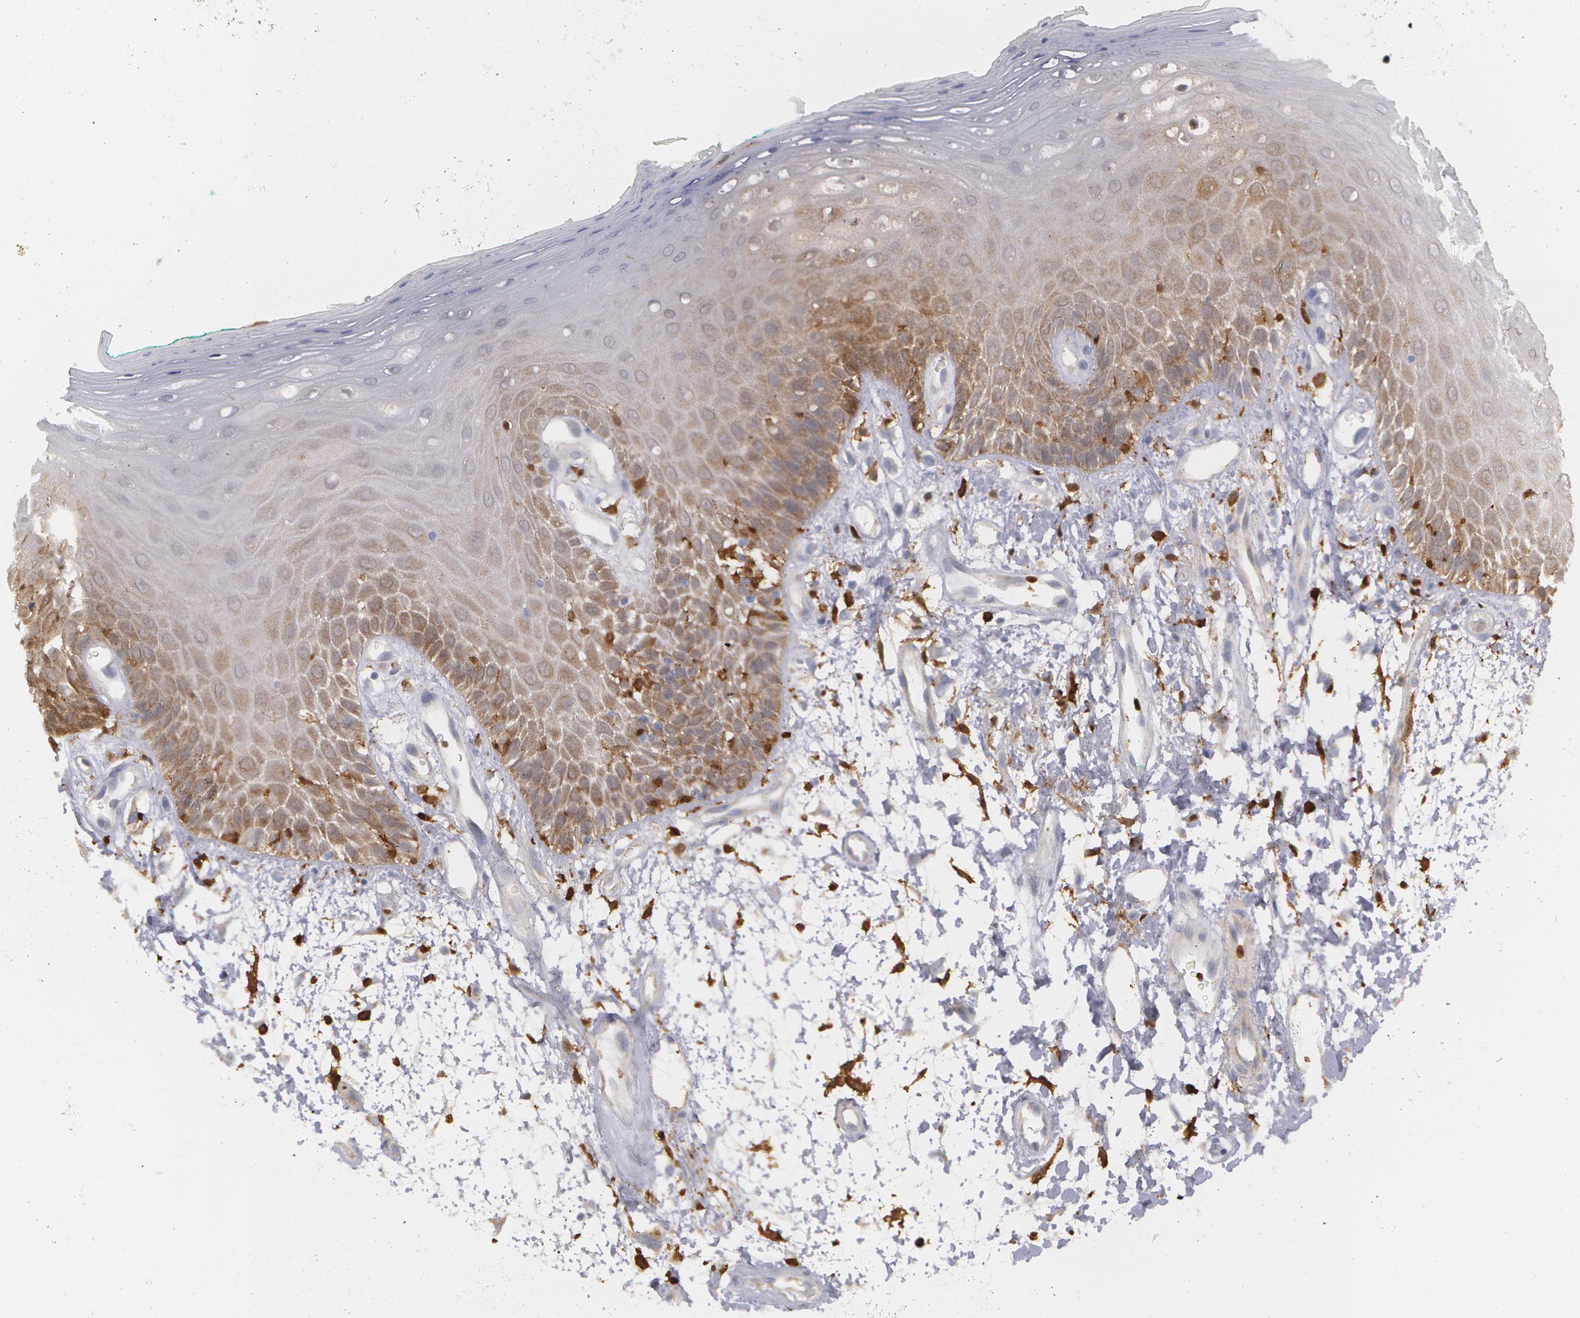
{"staining": {"intensity": "moderate", "quantity": "25%-75%", "location": "cytoplasmic/membranous"}, "tissue": "oral mucosa", "cell_type": "Squamous epithelial cells", "image_type": "normal", "snomed": [{"axis": "morphology", "description": "Normal tissue, NOS"}, {"axis": "morphology", "description": "Squamous cell carcinoma, NOS"}, {"axis": "topography", "description": "Skeletal muscle"}, {"axis": "topography", "description": "Oral tissue"}, {"axis": "topography", "description": "Head-Neck"}], "caption": "There is medium levels of moderate cytoplasmic/membranous staining in squamous epithelial cells of benign oral mucosa, as demonstrated by immunohistochemical staining (brown color).", "gene": "SYK", "patient": {"sex": "female", "age": 84}}